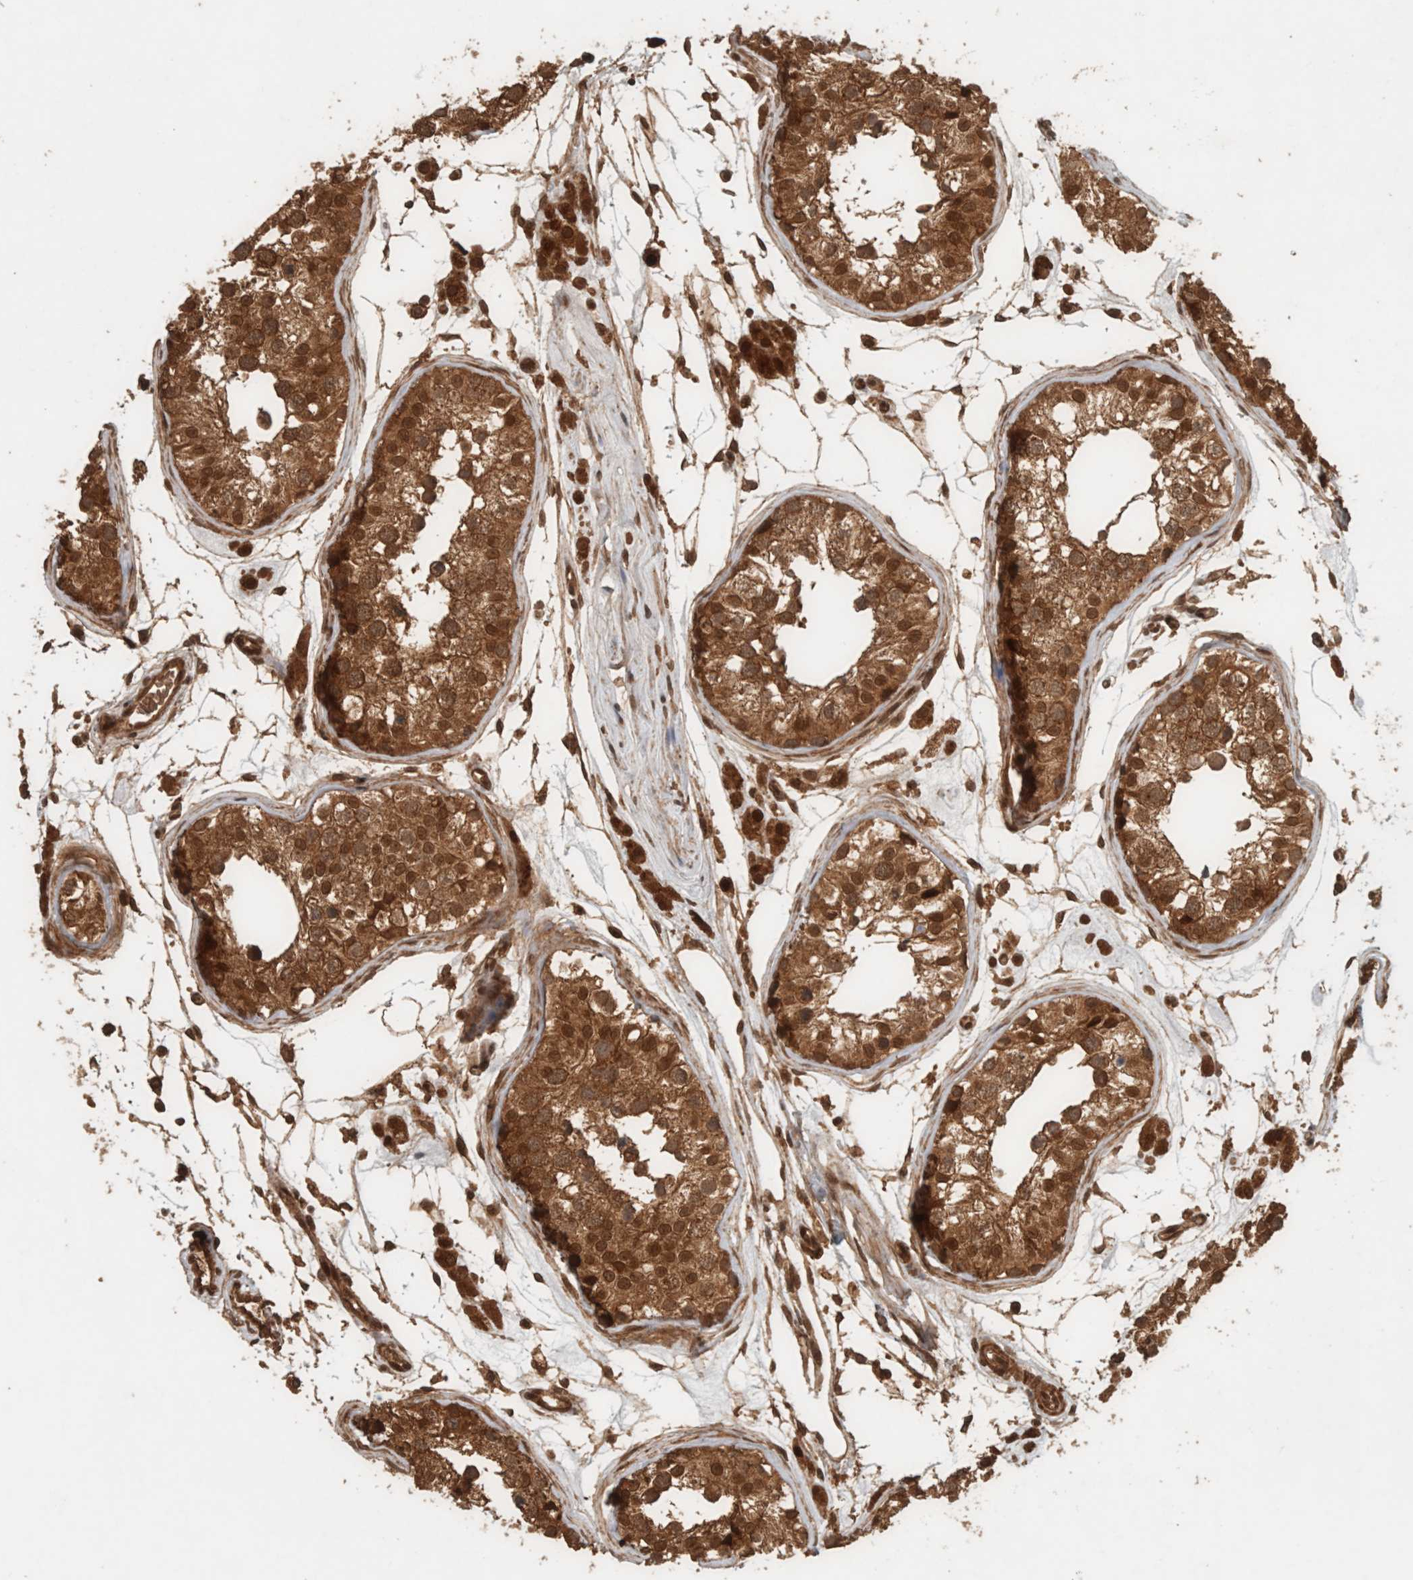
{"staining": {"intensity": "moderate", "quantity": ">75%", "location": "cytoplasmic/membranous,nuclear"}, "tissue": "testis", "cell_type": "Cells in seminiferous ducts", "image_type": "normal", "snomed": [{"axis": "morphology", "description": "Normal tissue, NOS"}, {"axis": "morphology", "description": "Adenocarcinoma, metastatic, NOS"}, {"axis": "topography", "description": "Testis"}], "caption": "Immunohistochemistry (IHC) of normal human testis demonstrates medium levels of moderate cytoplasmic/membranous,nuclear expression in about >75% of cells in seminiferous ducts. The protein of interest is stained brown, and the nuclei are stained in blue (DAB (3,3'-diaminobenzidine) IHC with brightfield microscopy, high magnification).", "gene": "CNTROB", "patient": {"sex": "male", "age": 26}}